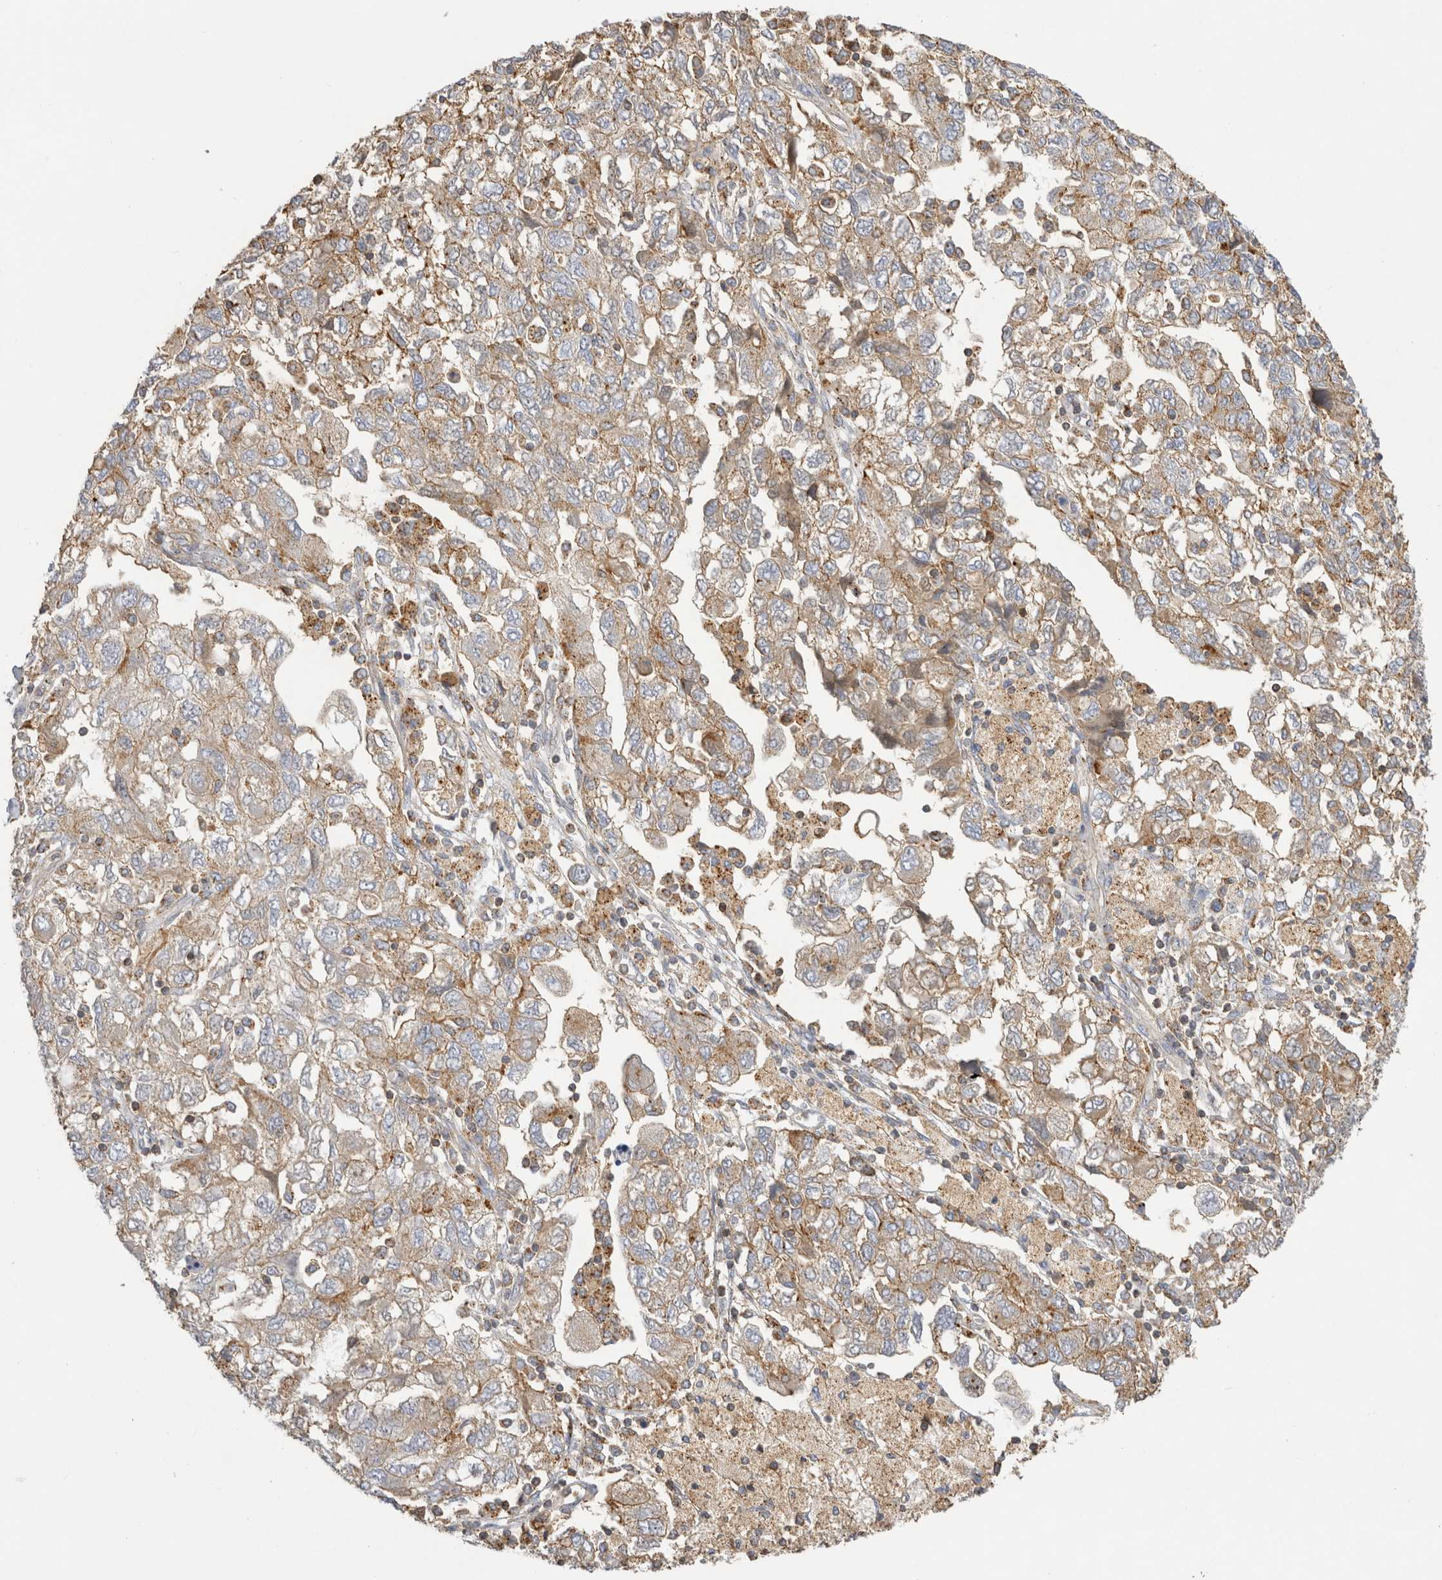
{"staining": {"intensity": "weak", "quantity": ">75%", "location": "cytoplasmic/membranous"}, "tissue": "ovarian cancer", "cell_type": "Tumor cells", "image_type": "cancer", "snomed": [{"axis": "morphology", "description": "Carcinoma, NOS"}, {"axis": "morphology", "description": "Cystadenocarcinoma, serous, NOS"}, {"axis": "topography", "description": "Ovary"}], "caption": "Serous cystadenocarcinoma (ovarian) stained with a protein marker exhibits weak staining in tumor cells.", "gene": "CHMP6", "patient": {"sex": "female", "age": 69}}